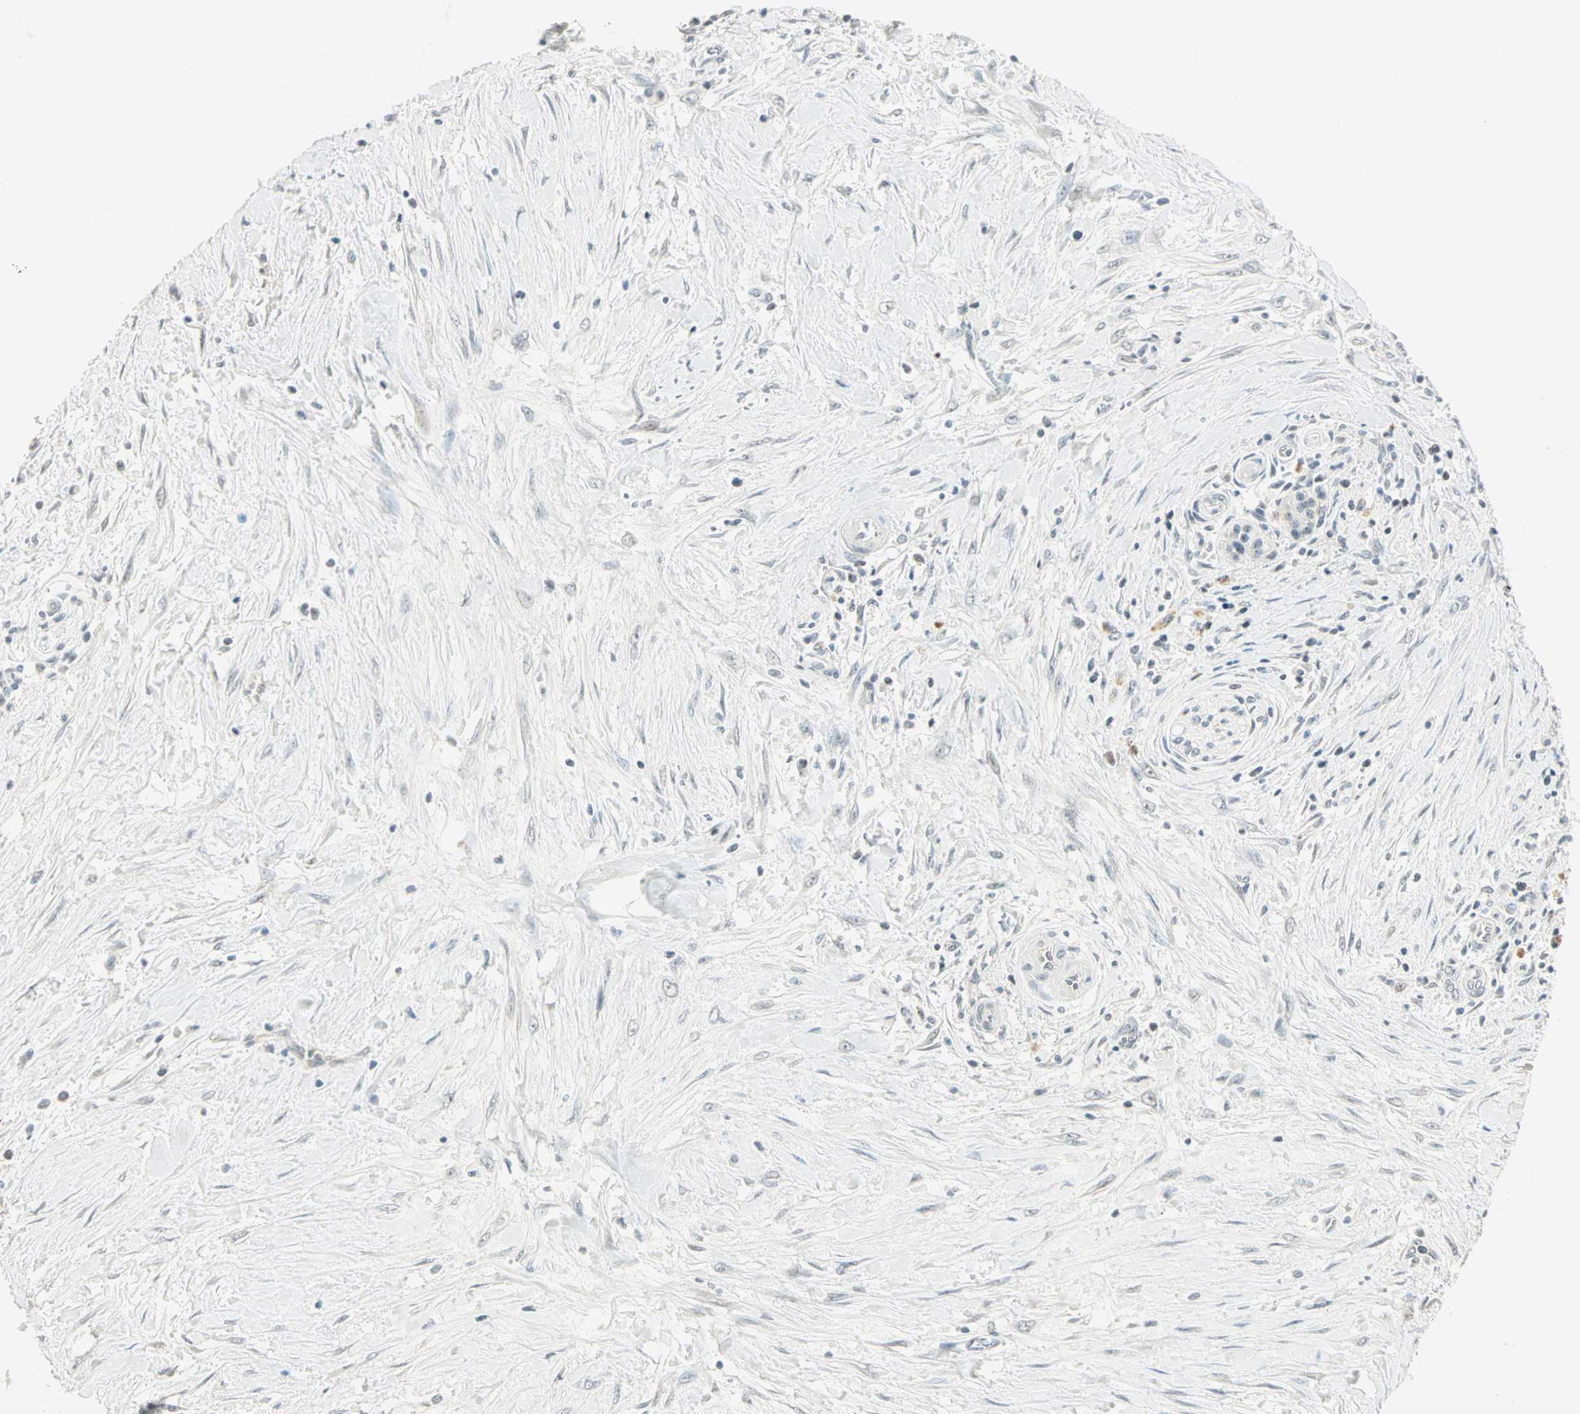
{"staining": {"intensity": "weak", "quantity": "<25%", "location": "nuclear"}, "tissue": "pancreatic cancer", "cell_type": "Tumor cells", "image_type": "cancer", "snomed": [{"axis": "morphology", "description": "Adenocarcinoma, NOS"}, {"axis": "topography", "description": "Pancreas"}], "caption": "This is an IHC photomicrograph of pancreatic adenocarcinoma. There is no expression in tumor cells.", "gene": "SMAD3", "patient": {"sex": "male", "age": 59}}